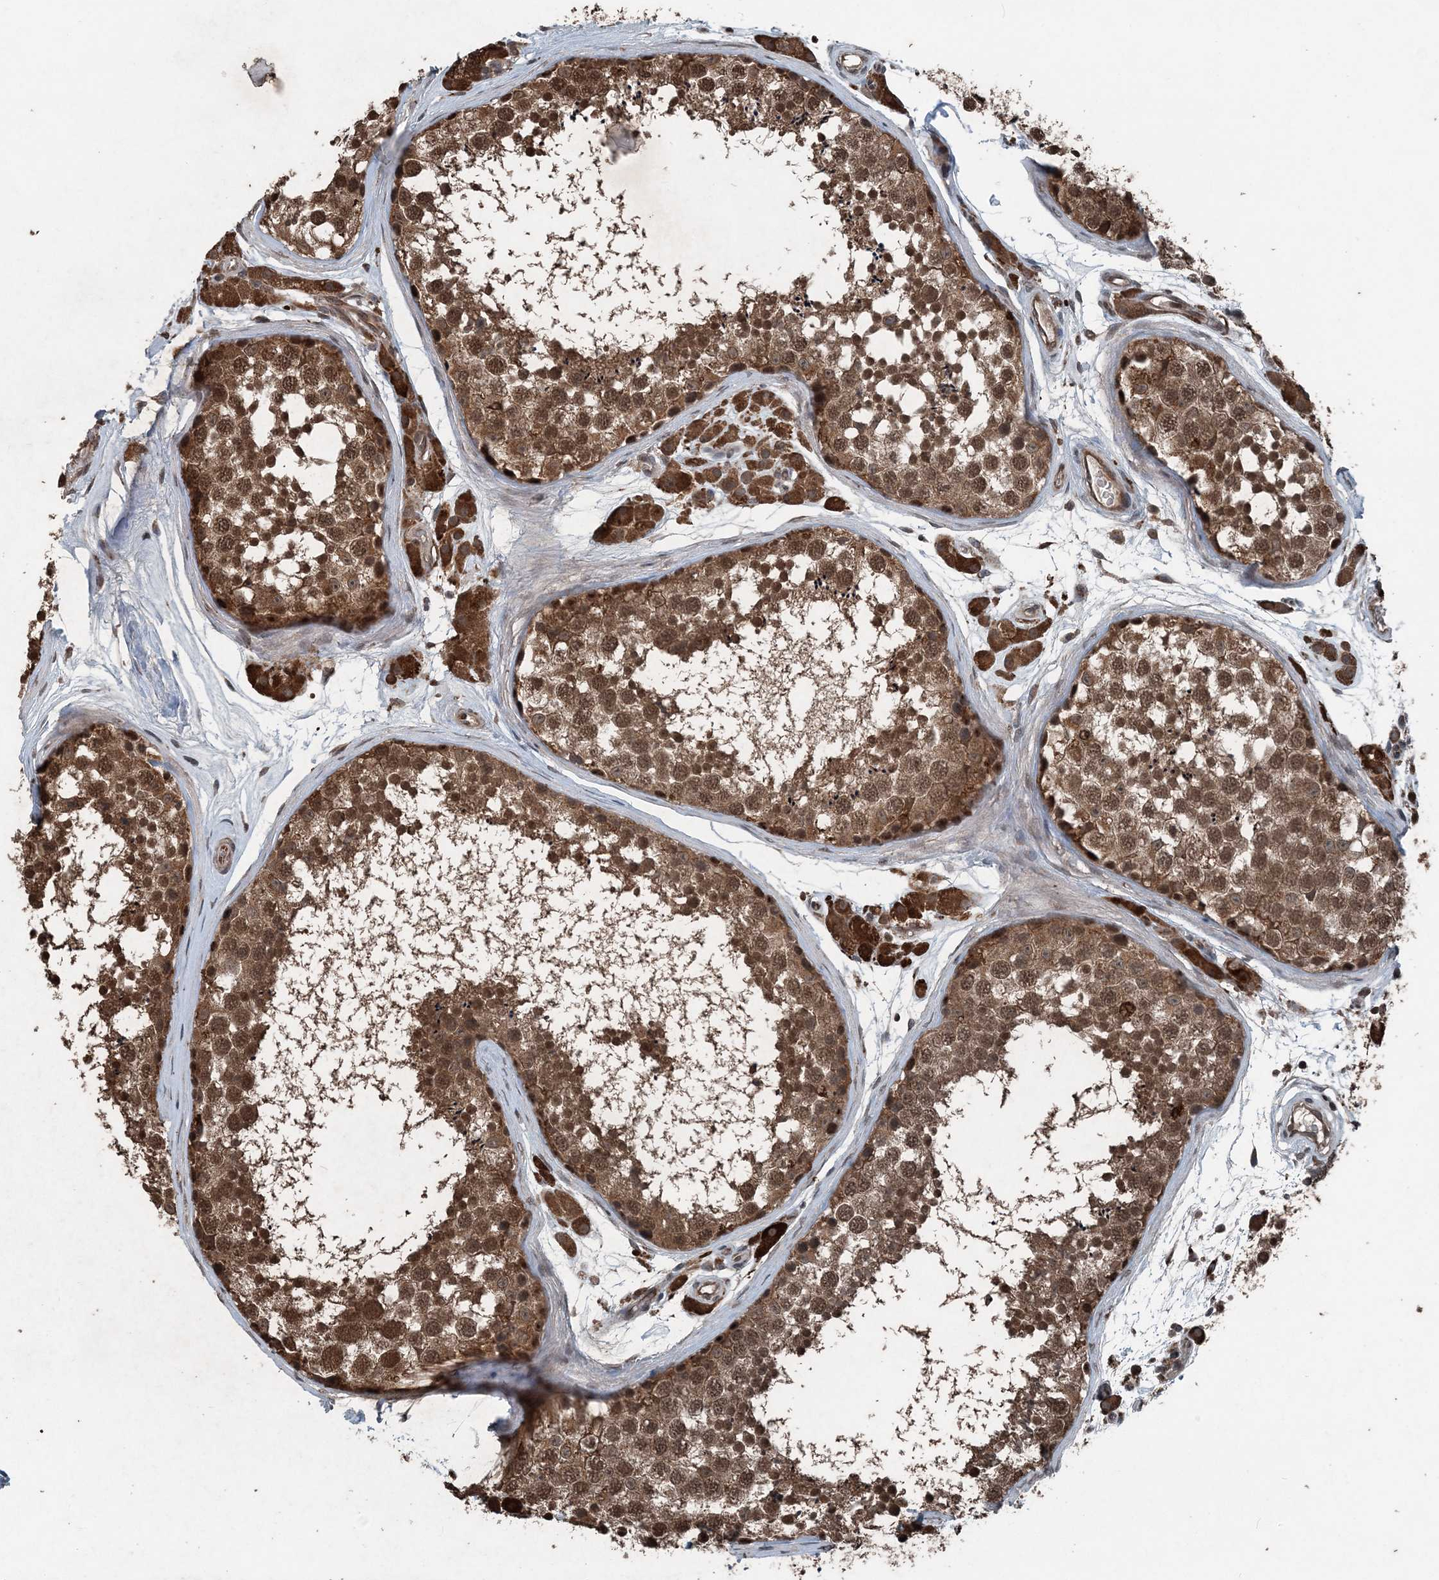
{"staining": {"intensity": "moderate", "quantity": ">75%", "location": "cytoplasmic/membranous,nuclear"}, "tissue": "testis", "cell_type": "Cells in seminiferous ducts", "image_type": "normal", "snomed": [{"axis": "morphology", "description": "Normal tissue, NOS"}, {"axis": "topography", "description": "Testis"}], "caption": "Protein expression analysis of benign testis exhibits moderate cytoplasmic/membranous,nuclear expression in about >75% of cells in seminiferous ducts.", "gene": "CFL1", "patient": {"sex": "male", "age": 56}}